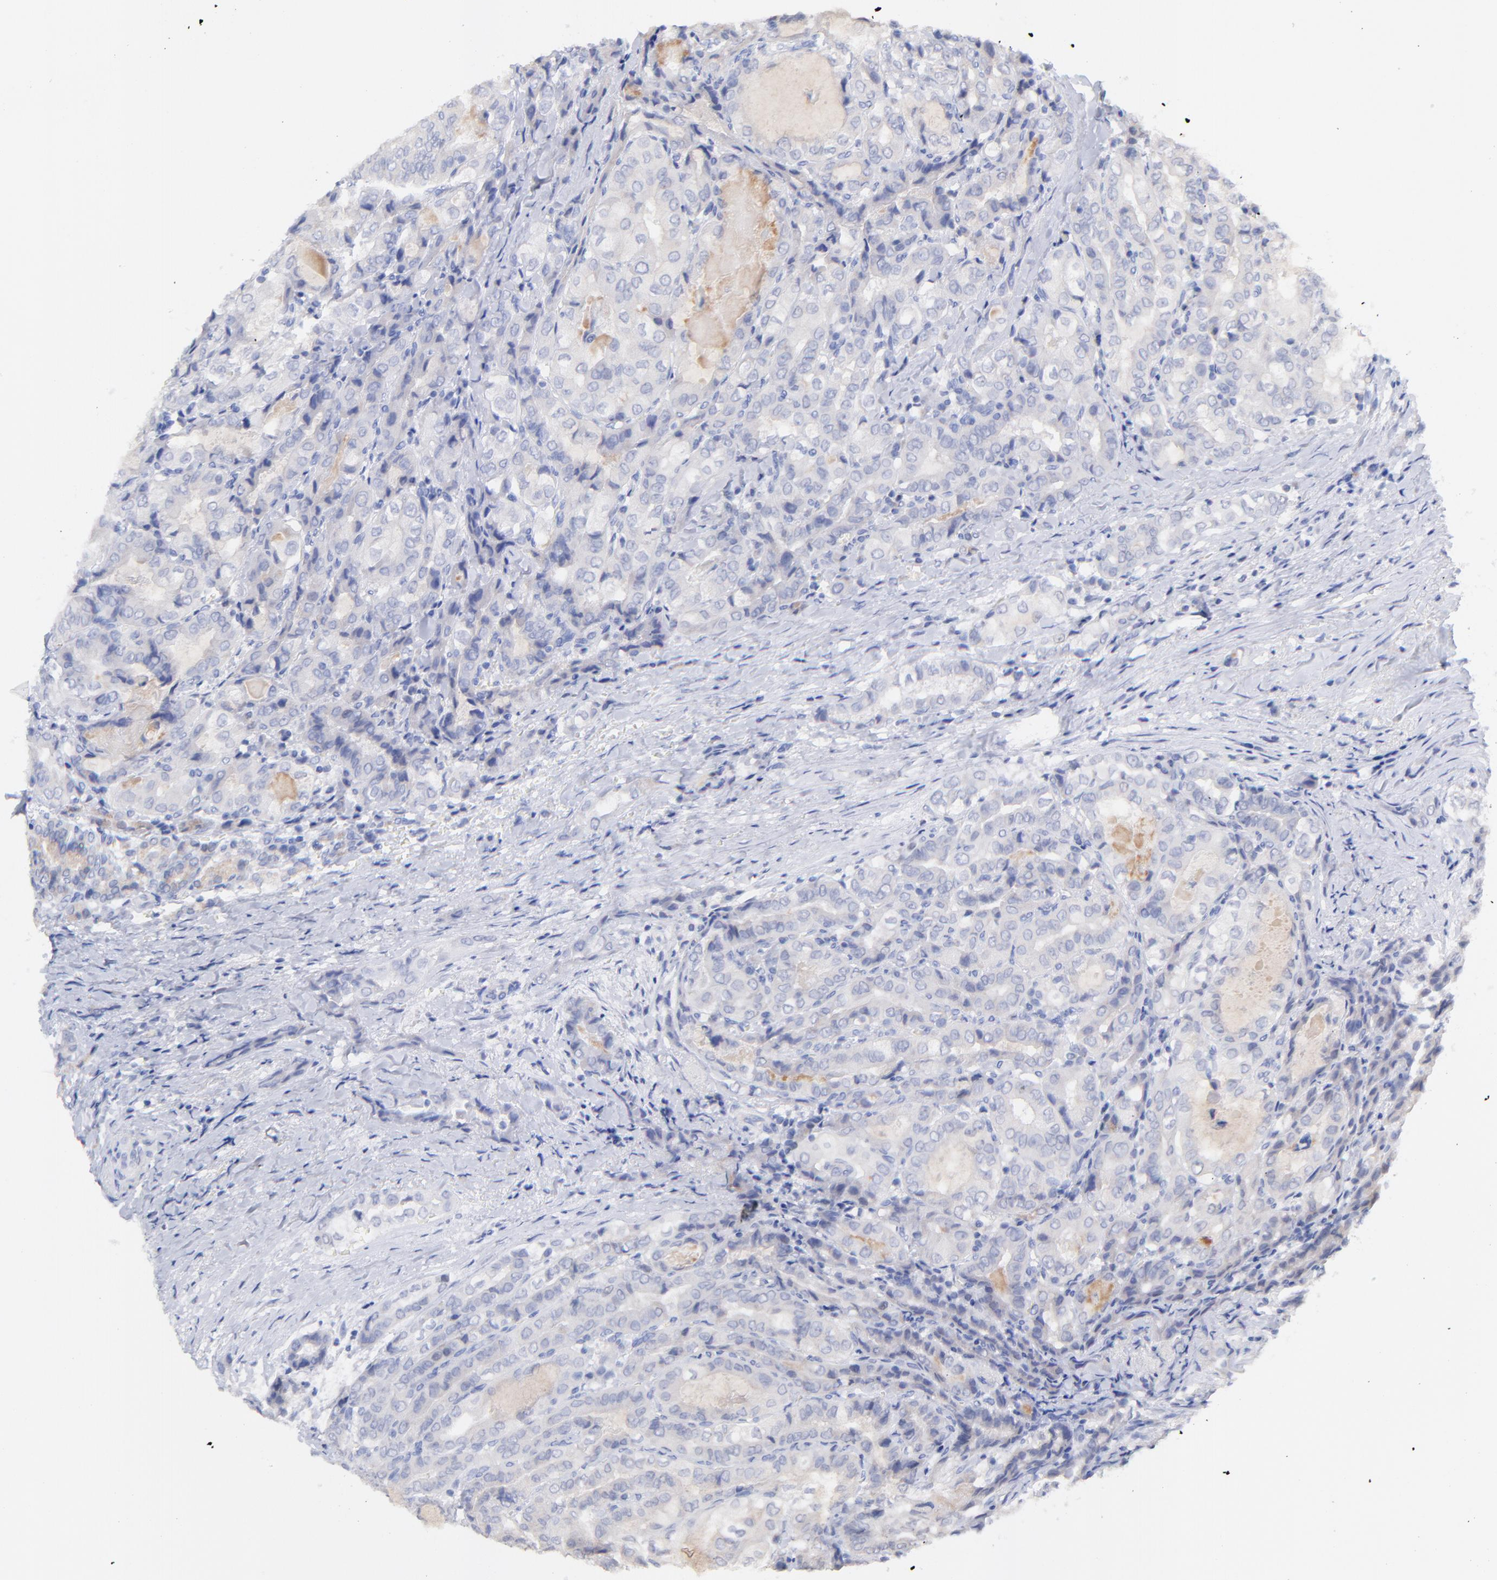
{"staining": {"intensity": "negative", "quantity": "none", "location": "none"}, "tissue": "thyroid cancer", "cell_type": "Tumor cells", "image_type": "cancer", "snomed": [{"axis": "morphology", "description": "Papillary adenocarcinoma, NOS"}, {"axis": "topography", "description": "Thyroid gland"}], "caption": "IHC photomicrograph of human thyroid cancer stained for a protein (brown), which shows no staining in tumor cells. (DAB (3,3'-diaminobenzidine) immunohistochemistry, high magnification).", "gene": "CFAP57", "patient": {"sex": "female", "age": 71}}